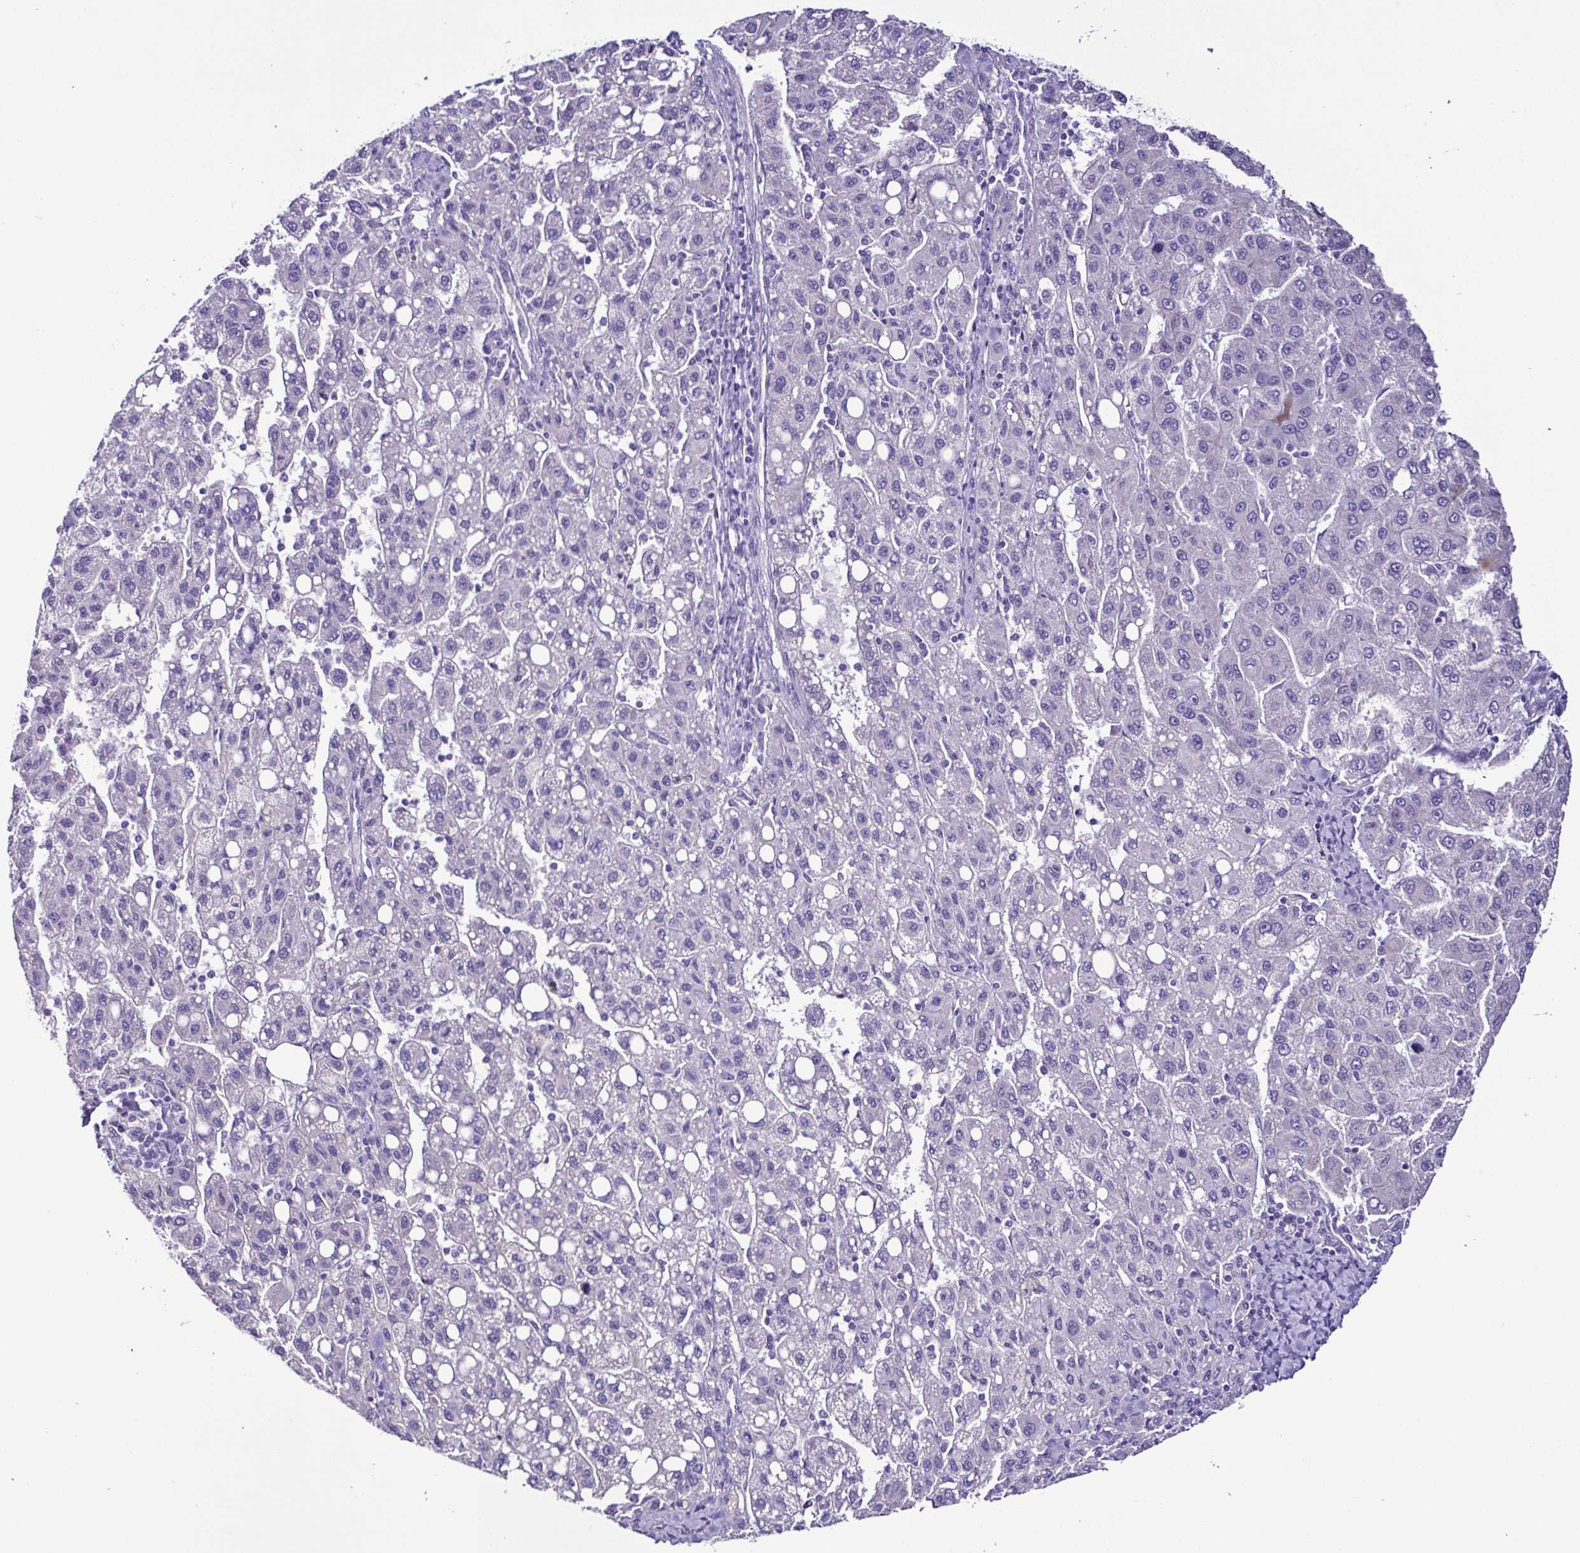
{"staining": {"intensity": "negative", "quantity": "none", "location": "none"}, "tissue": "liver cancer", "cell_type": "Tumor cells", "image_type": "cancer", "snomed": [{"axis": "morphology", "description": "Carcinoma, Hepatocellular, NOS"}, {"axis": "topography", "description": "Liver"}], "caption": "Liver cancer was stained to show a protein in brown. There is no significant staining in tumor cells. (DAB immunohistochemistry (IHC) visualized using brightfield microscopy, high magnification).", "gene": "SRL", "patient": {"sex": "female", "age": 82}}